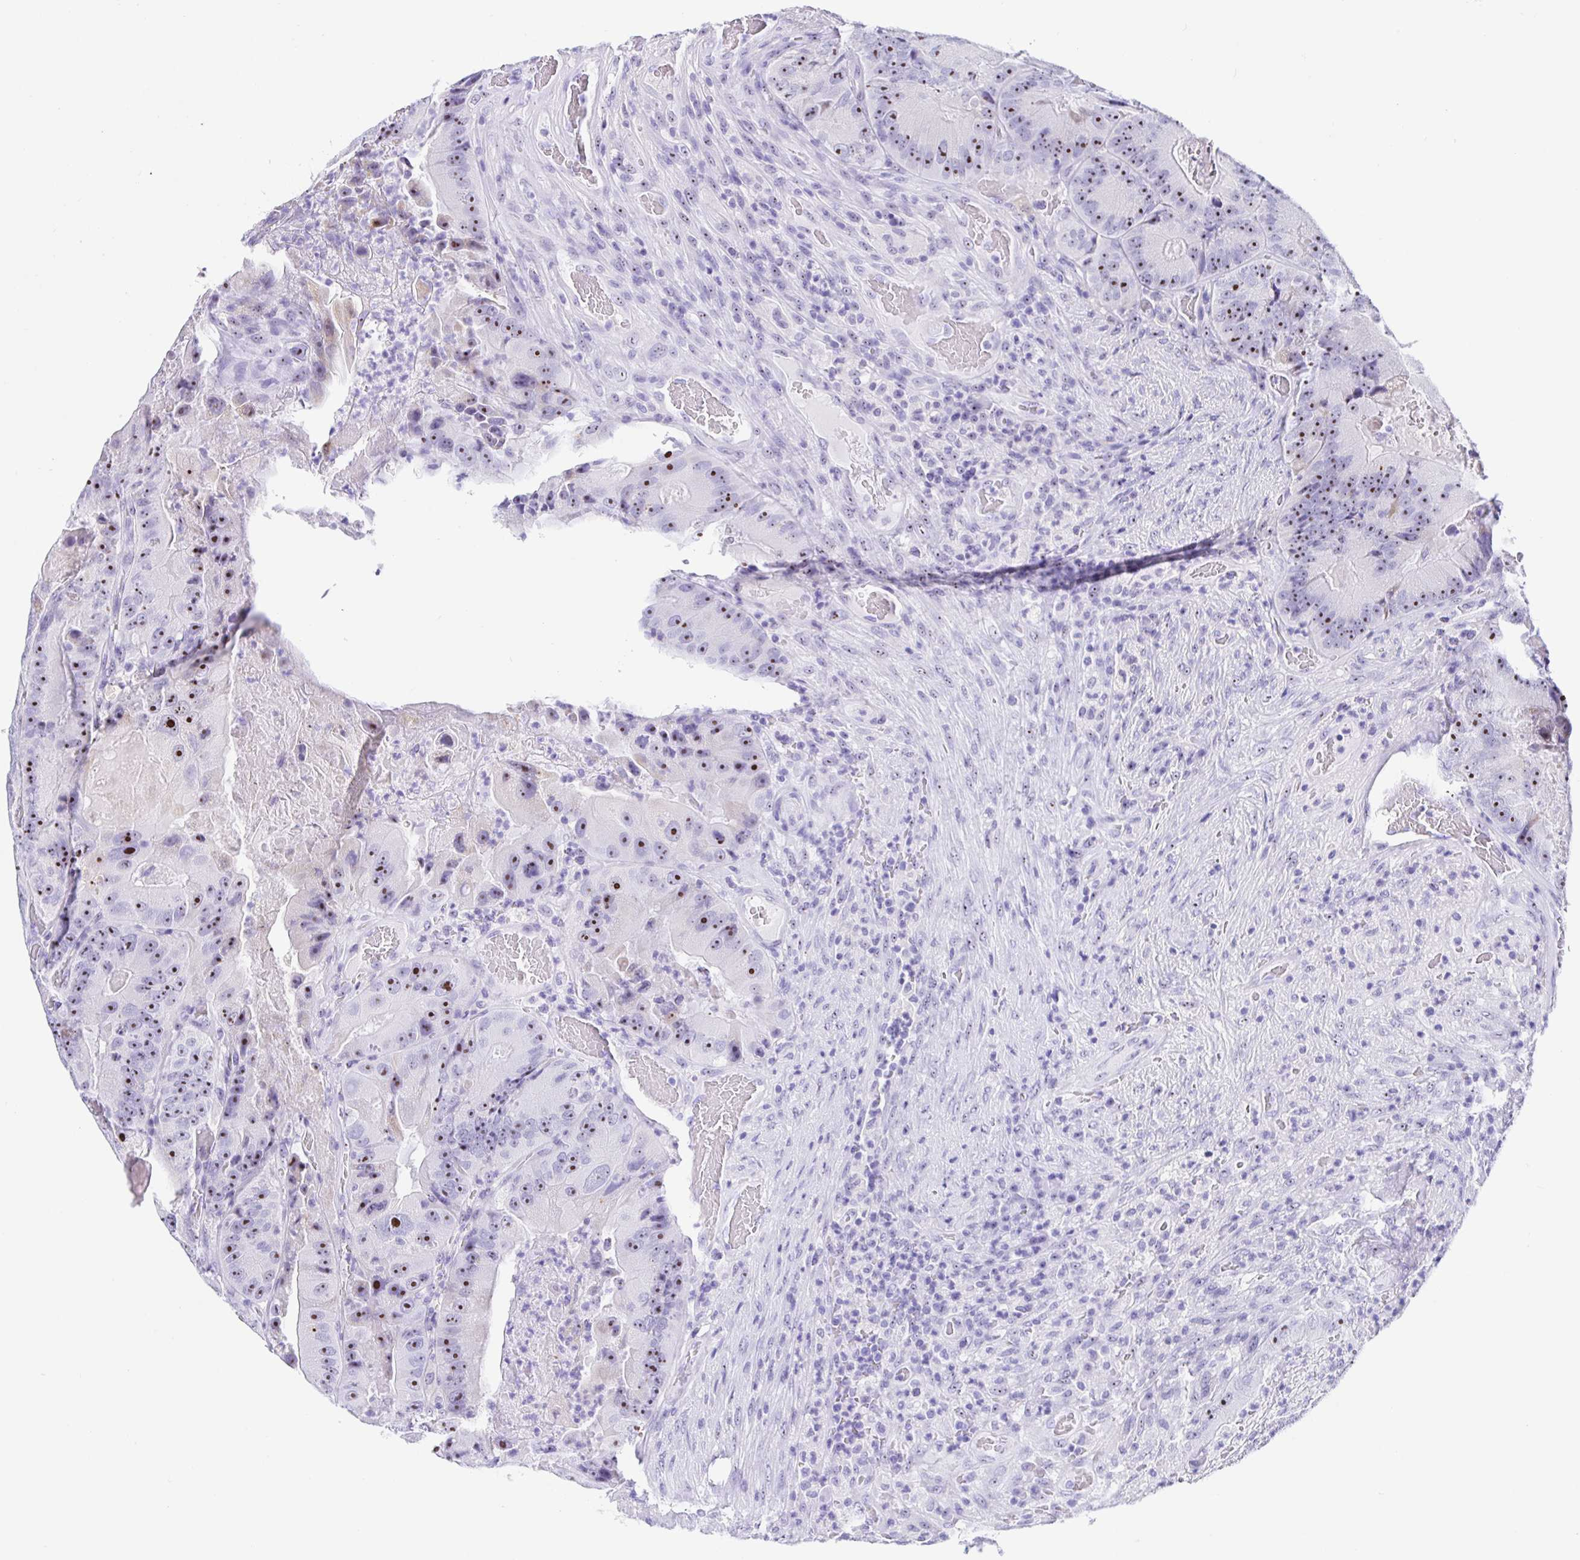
{"staining": {"intensity": "moderate", "quantity": "25%-75%", "location": "nuclear"}, "tissue": "colorectal cancer", "cell_type": "Tumor cells", "image_type": "cancer", "snomed": [{"axis": "morphology", "description": "Adenocarcinoma, NOS"}, {"axis": "topography", "description": "Colon"}], "caption": "Tumor cells show moderate nuclear staining in about 25%-75% of cells in adenocarcinoma (colorectal).", "gene": "PRAMEF19", "patient": {"sex": "female", "age": 86}}